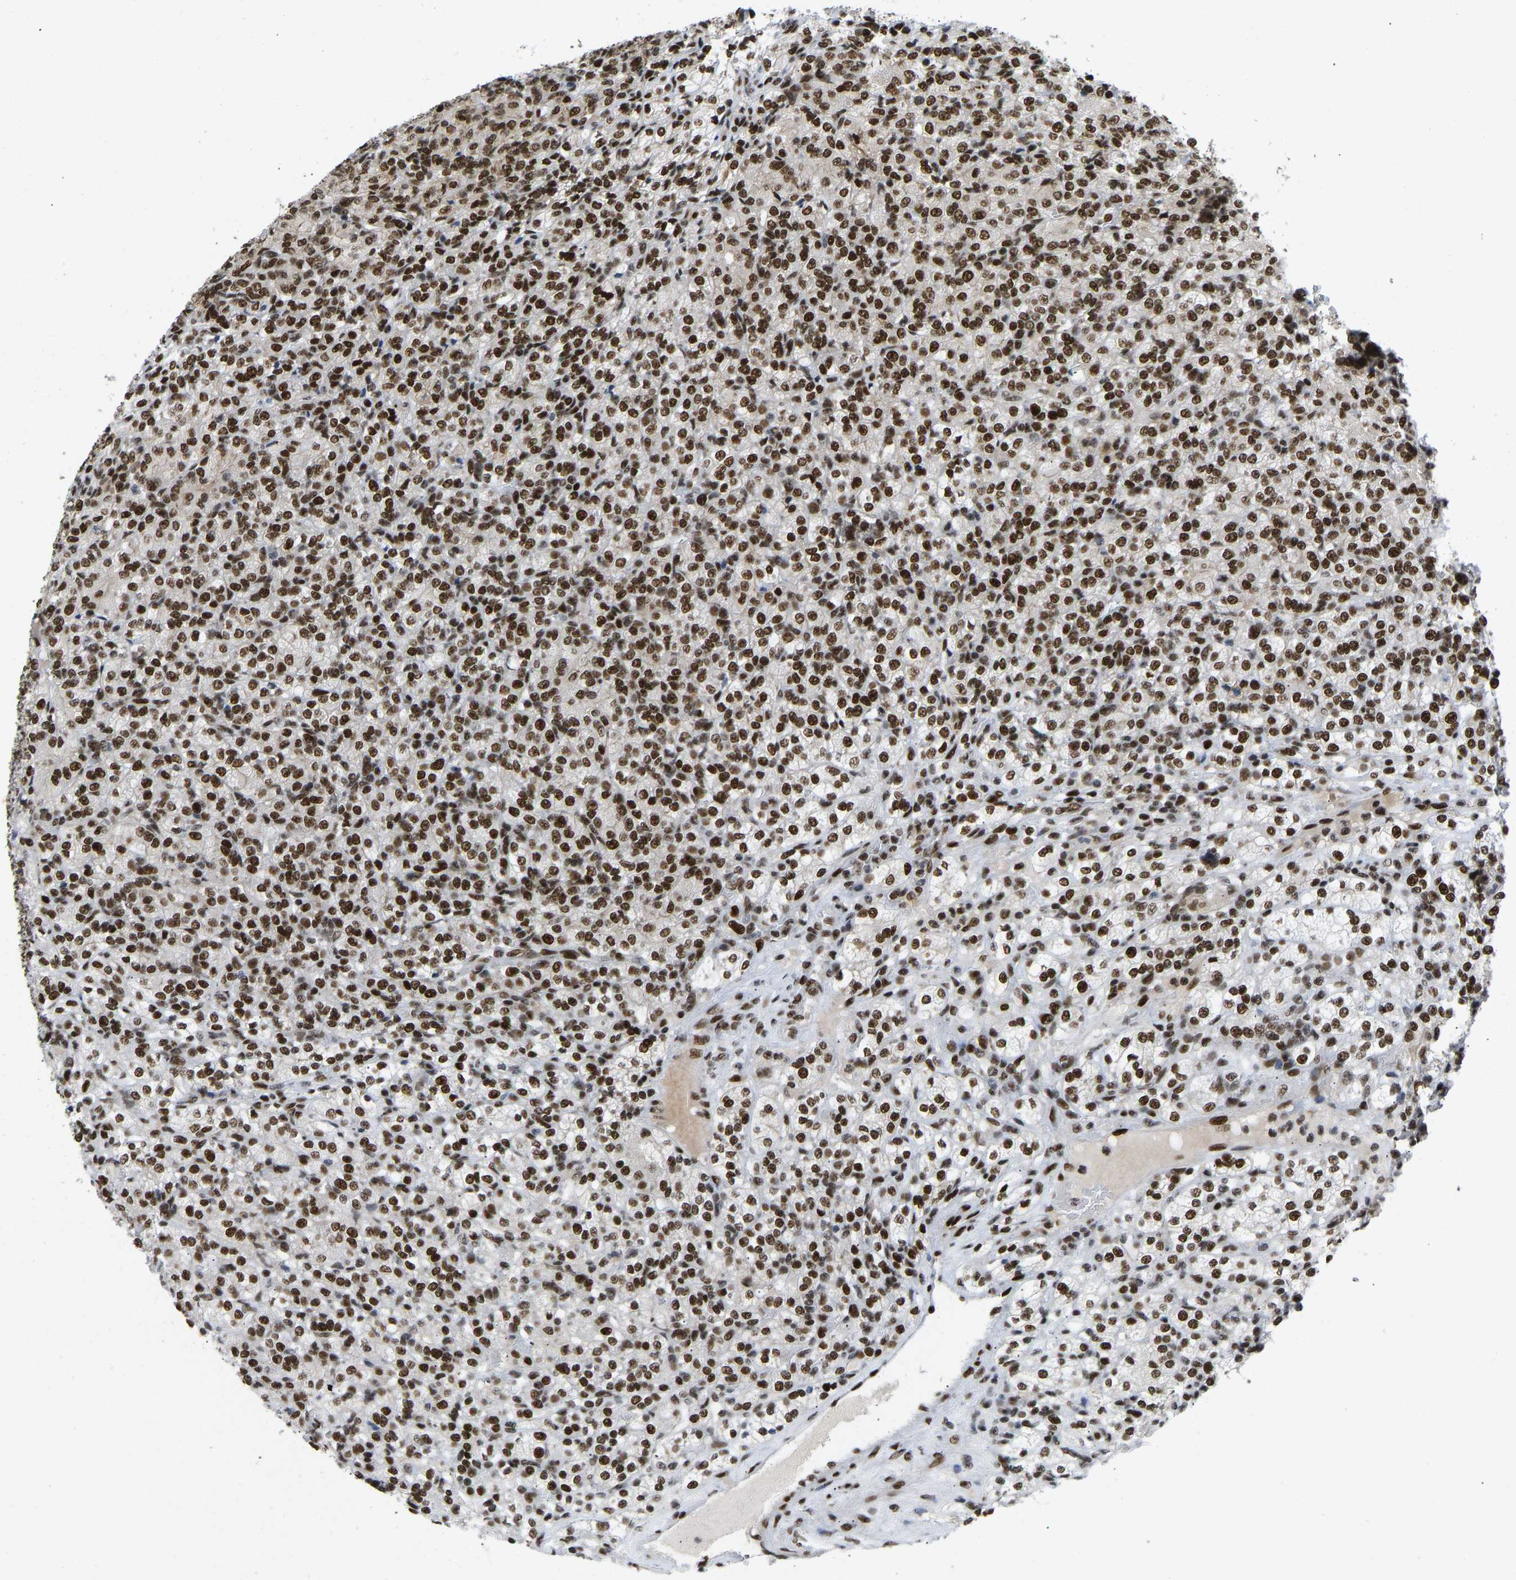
{"staining": {"intensity": "strong", "quantity": ">75%", "location": "nuclear"}, "tissue": "renal cancer", "cell_type": "Tumor cells", "image_type": "cancer", "snomed": [{"axis": "morphology", "description": "Adenocarcinoma, NOS"}, {"axis": "topography", "description": "Kidney"}], "caption": "Renal adenocarcinoma stained with a protein marker displays strong staining in tumor cells.", "gene": "FOXK1", "patient": {"sex": "male", "age": 77}}